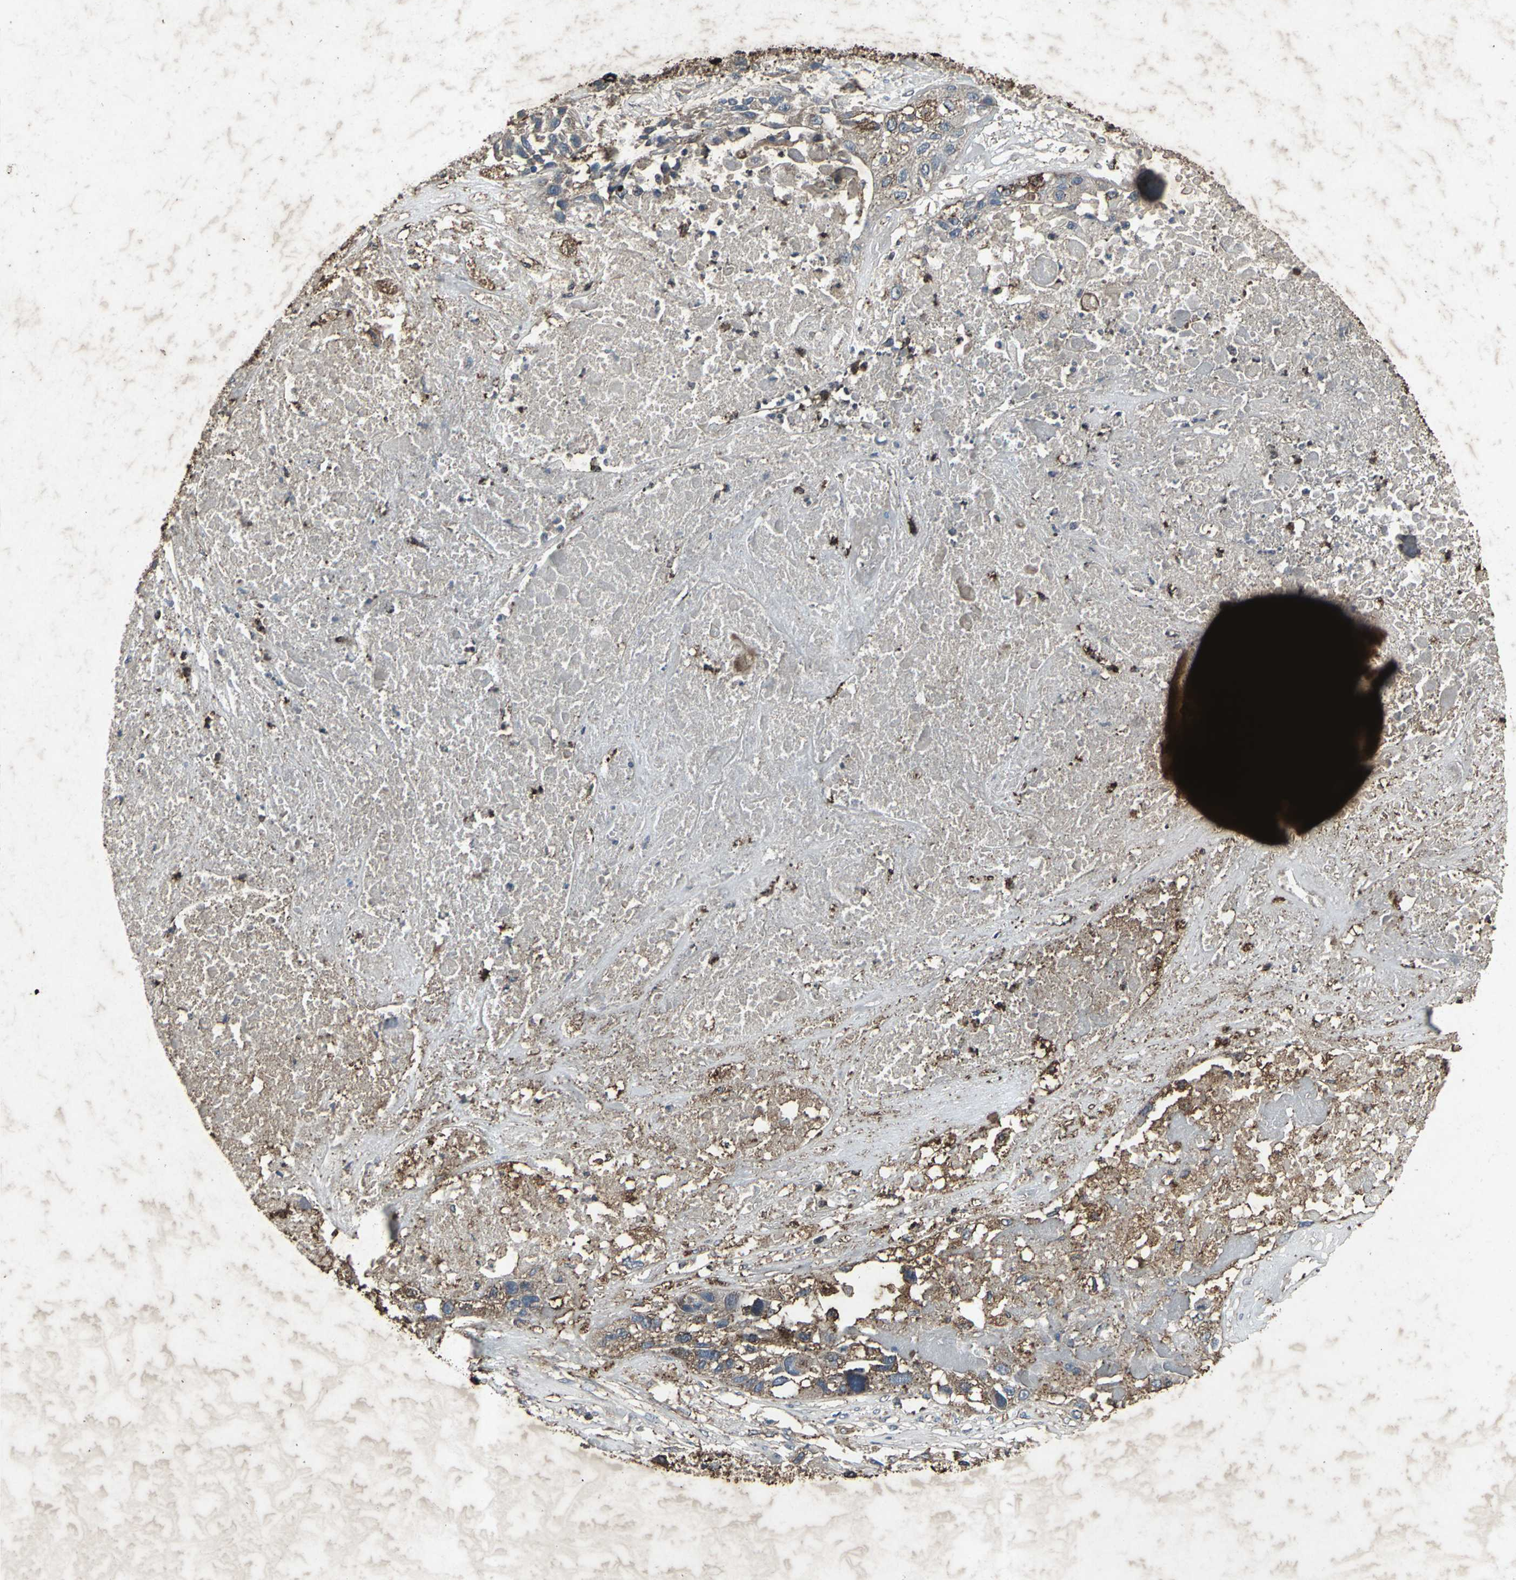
{"staining": {"intensity": "weak", "quantity": "25%-75%", "location": "cytoplasmic/membranous"}, "tissue": "lung cancer", "cell_type": "Tumor cells", "image_type": "cancer", "snomed": [{"axis": "morphology", "description": "Squamous cell carcinoma, NOS"}, {"axis": "topography", "description": "Lung"}], "caption": "Lung cancer (squamous cell carcinoma) stained for a protein shows weak cytoplasmic/membranous positivity in tumor cells.", "gene": "CCR9", "patient": {"sex": "male", "age": 71}}